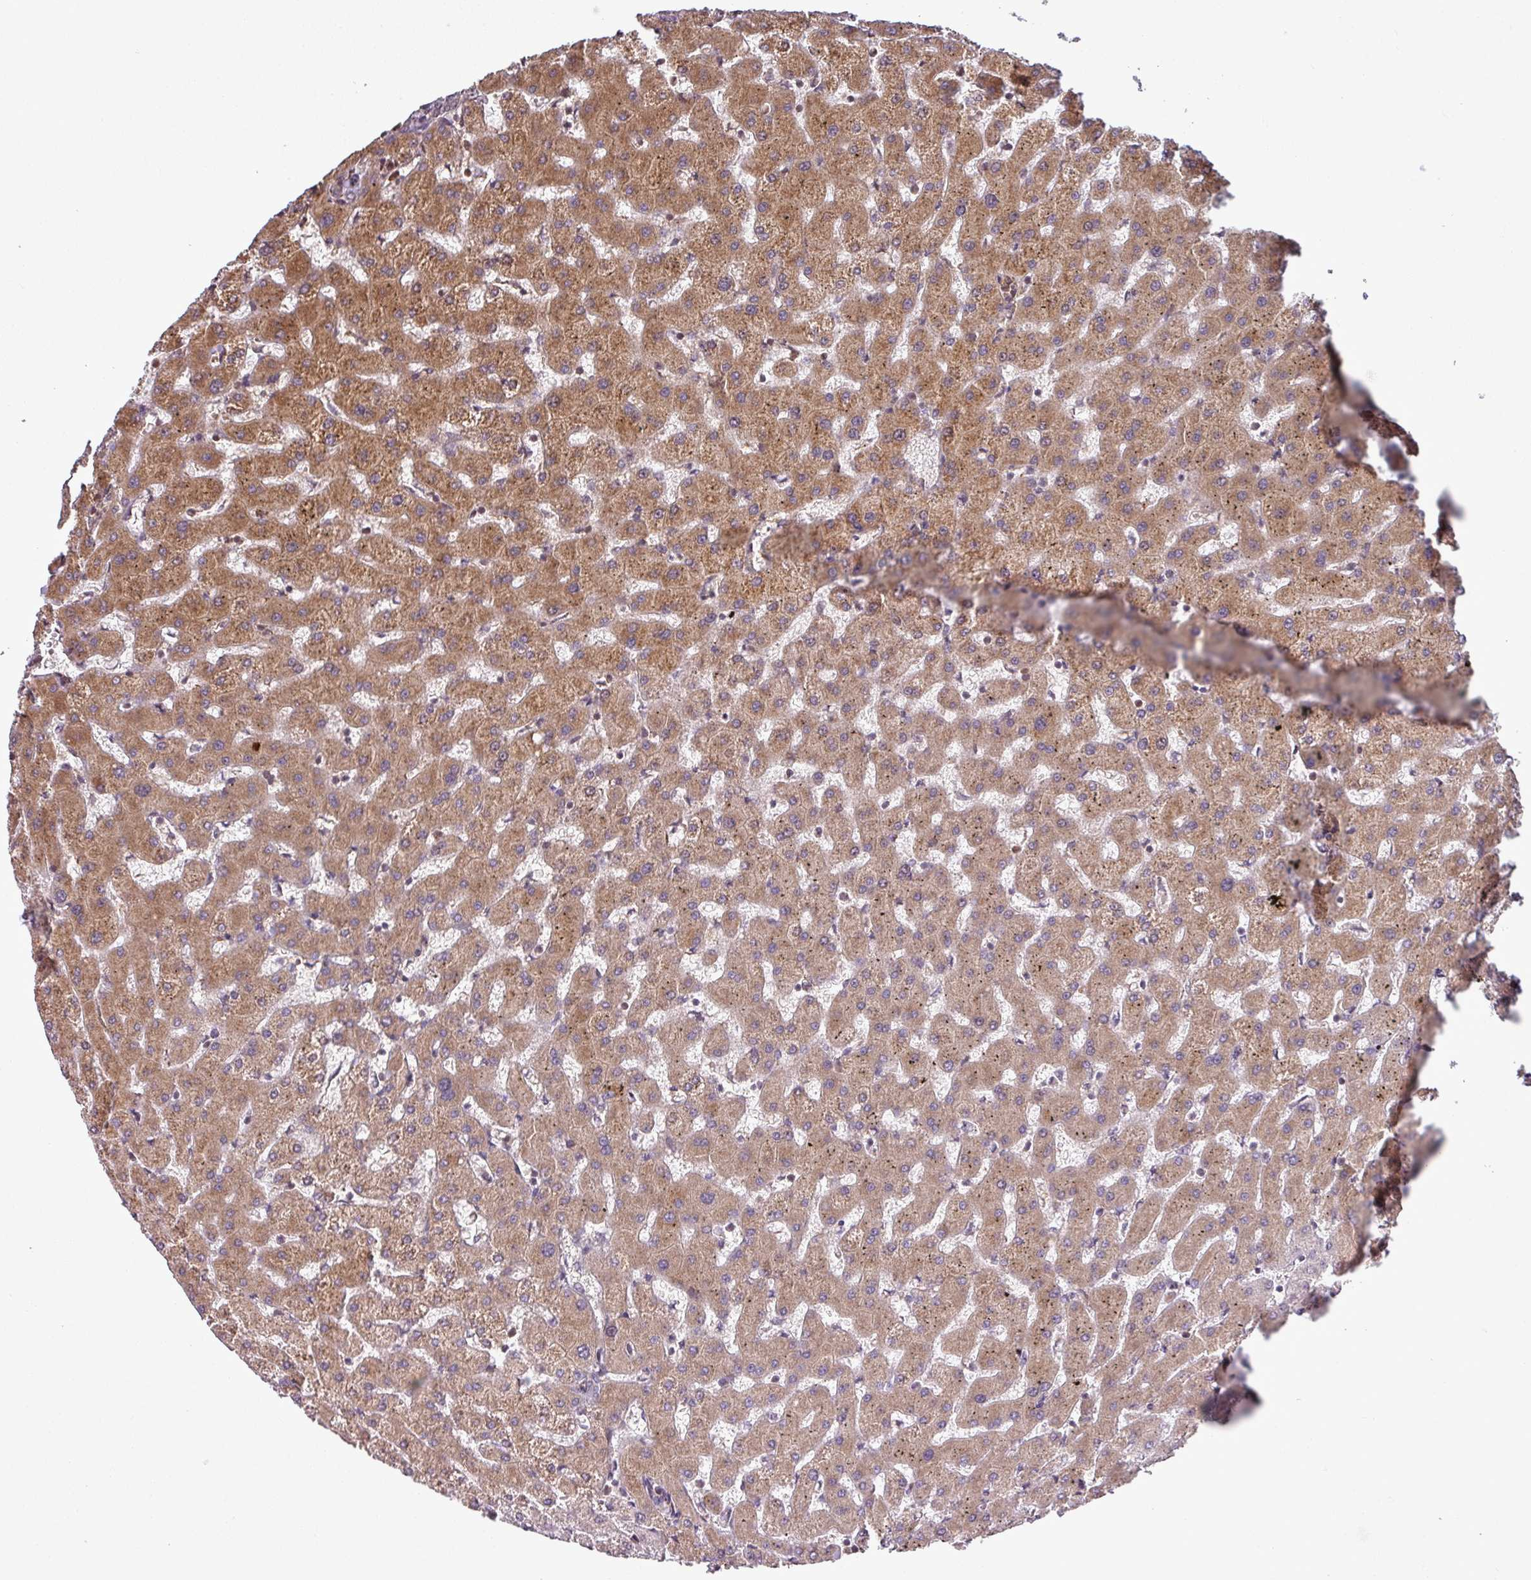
{"staining": {"intensity": "negative", "quantity": "none", "location": "none"}, "tissue": "liver", "cell_type": "Cholangiocytes", "image_type": "normal", "snomed": [{"axis": "morphology", "description": "Normal tissue, NOS"}, {"axis": "topography", "description": "Liver"}], "caption": "Immunohistochemistry of unremarkable liver reveals no positivity in cholangiocytes. Nuclei are stained in blue.", "gene": "LRRC74B", "patient": {"sex": "female", "age": 63}}